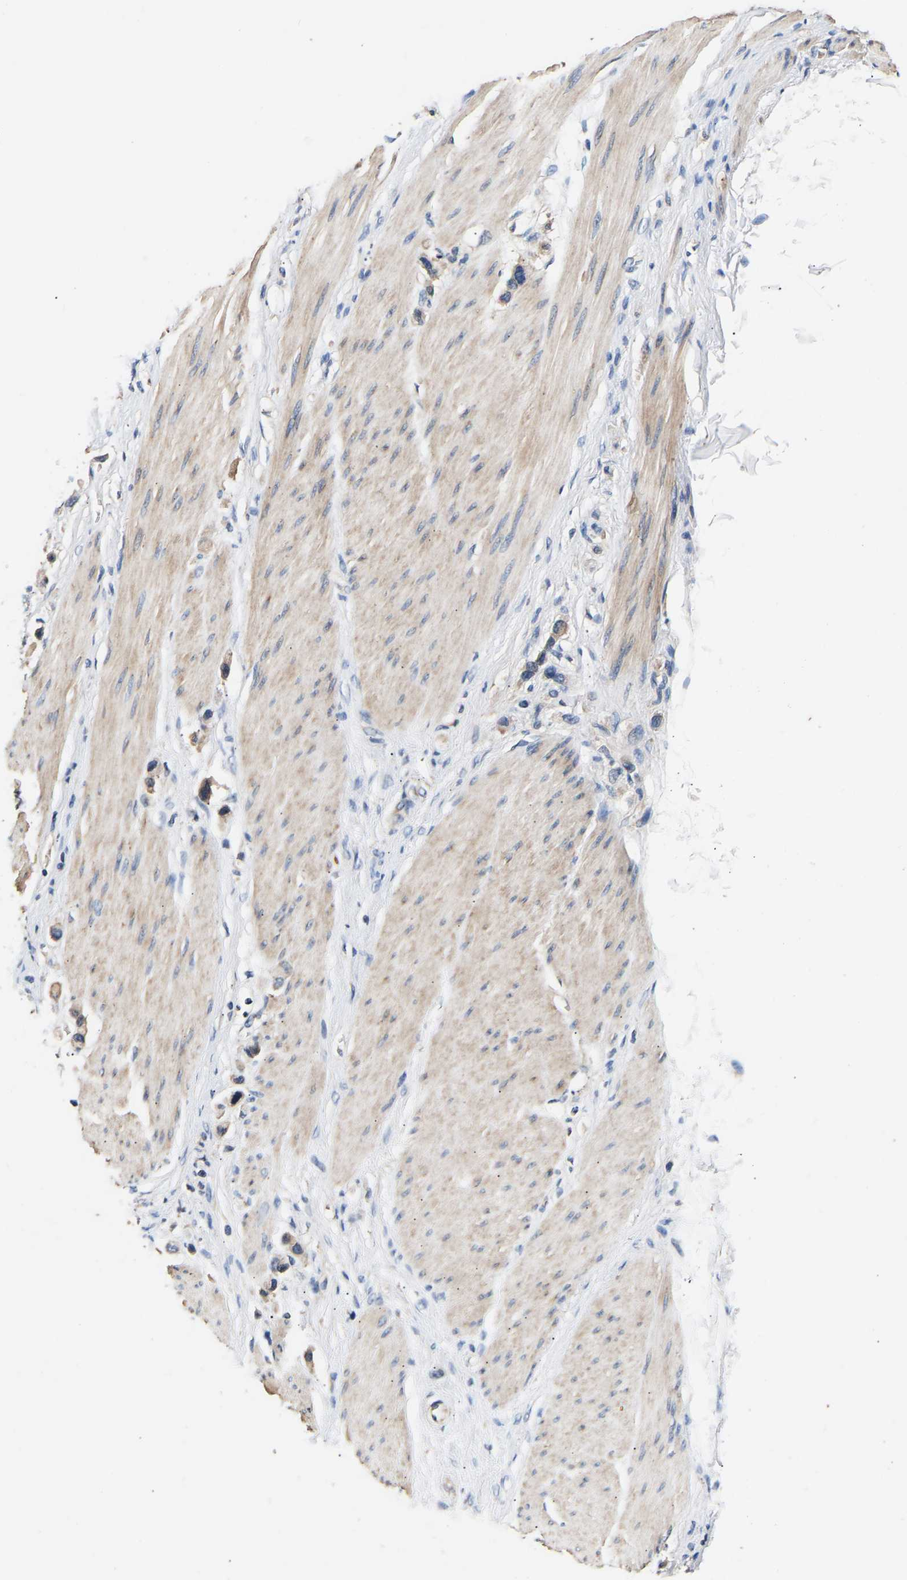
{"staining": {"intensity": "weak", "quantity": "25%-75%", "location": "cytoplasmic/membranous"}, "tissue": "stomach cancer", "cell_type": "Tumor cells", "image_type": "cancer", "snomed": [{"axis": "morphology", "description": "Adenocarcinoma, NOS"}, {"axis": "topography", "description": "Stomach"}], "caption": "An IHC image of neoplastic tissue is shown. Protein staining in brown highlights weak cytoplasmic/membranous positivity in stomach cancer within tumor cells. (Stains: DAB in brown, nuclei in blue, Microscopy: brightfield microscopy at high magnification).", "gene": "LRBA", "patient": {"sex": "female", "age": 65}}